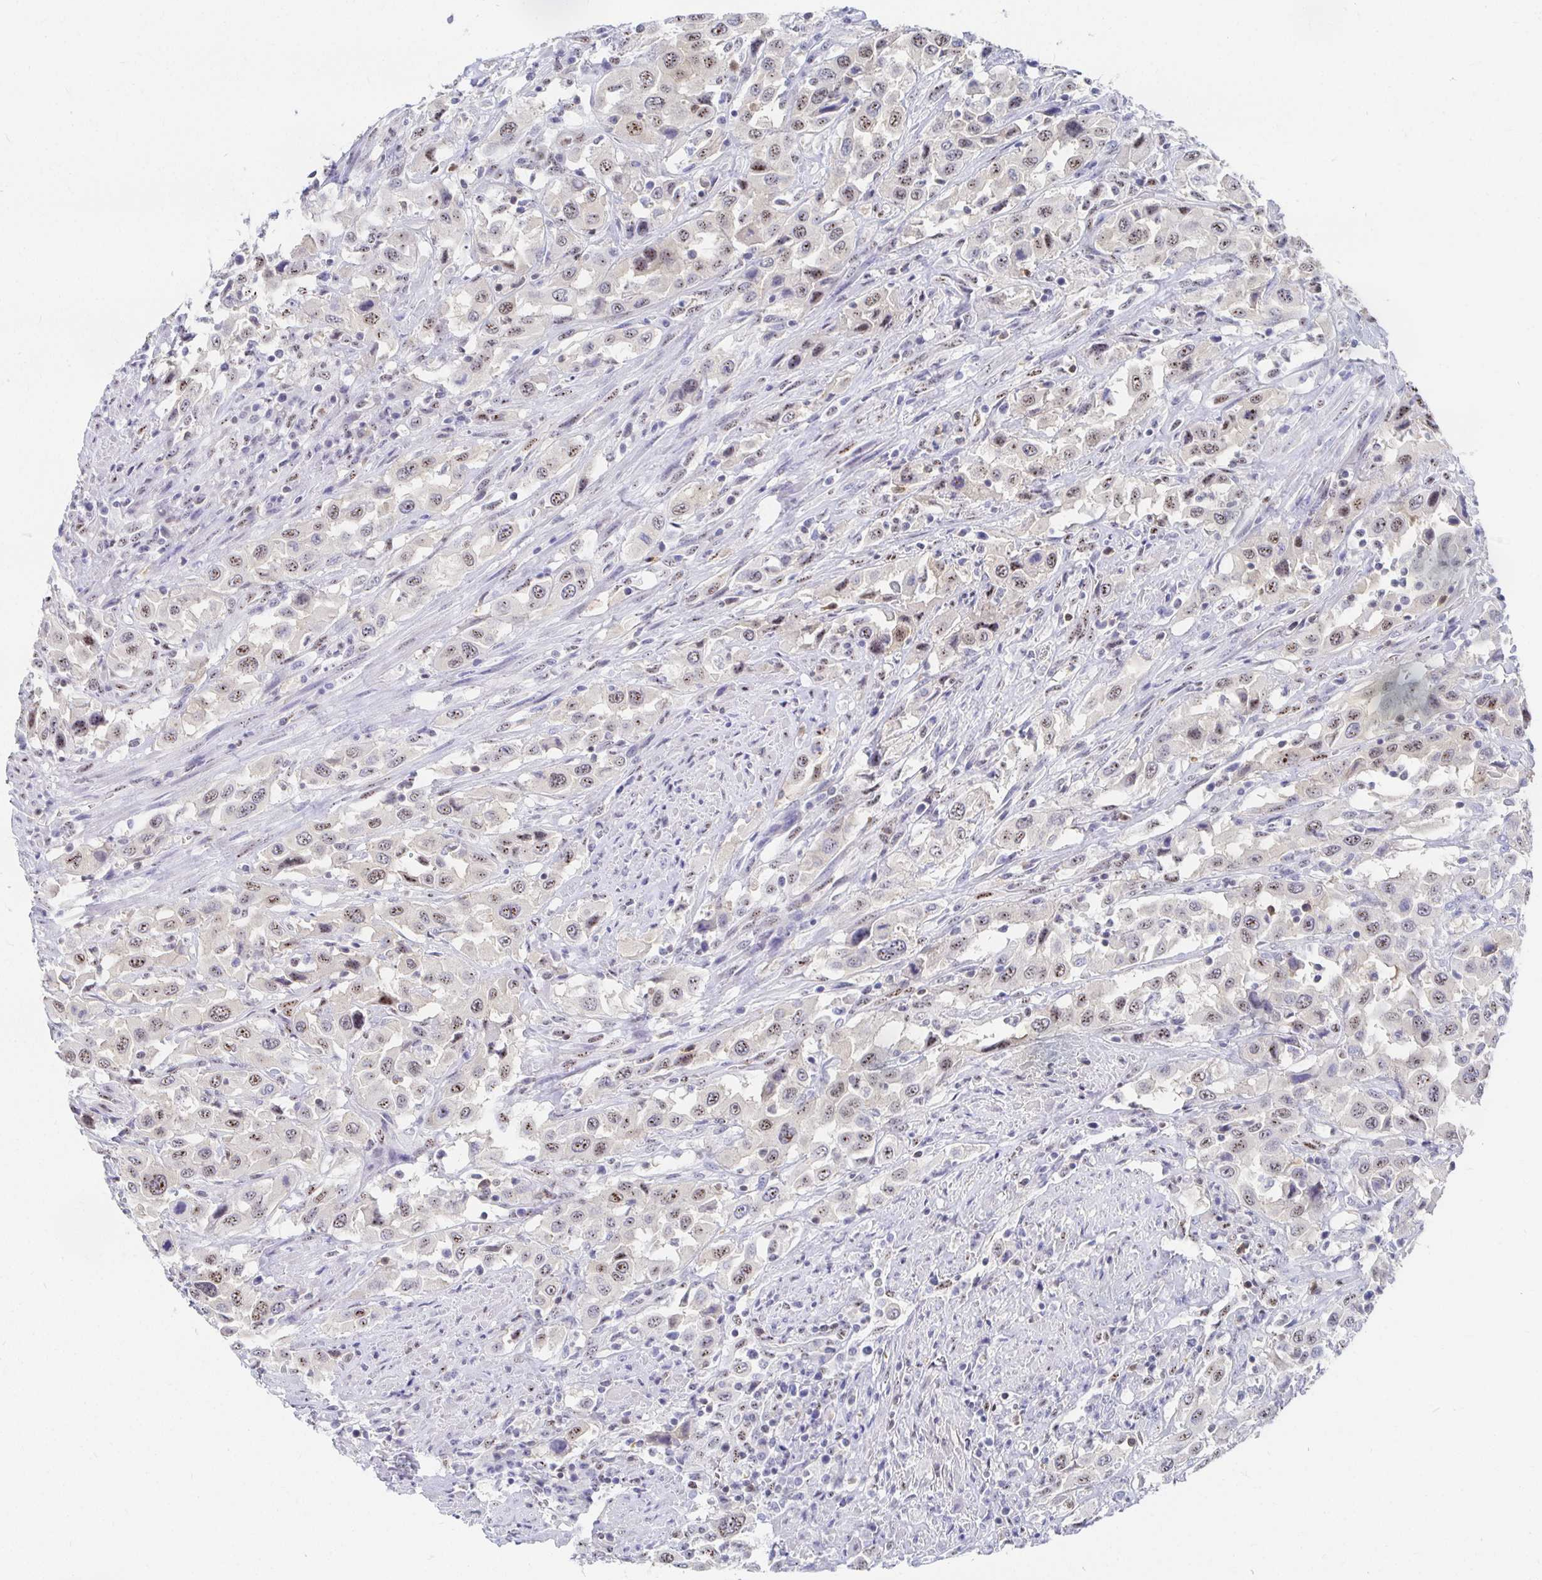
{"staining": {"intensity": "moderate", "quantity": "25%-75%", "location": "nuclear"}, "tissue": "urothelial cancer", "cell_type": "Tumor cells", "image_type": "cancer", "snomed": [{"axis": "morphology", "description": "Urothelial carcinoma, High grade"}, {"axis": "topography", "description": "Urinary bladder"}], "caption": "Brown immunohistochemical staining in high-grade urothelial carcinoma exhibits moderate nuclear staining in about 25%-75% of tumor cells.", "gene": "CLIC3", "patient": {"sex": "male", "age": 61}}